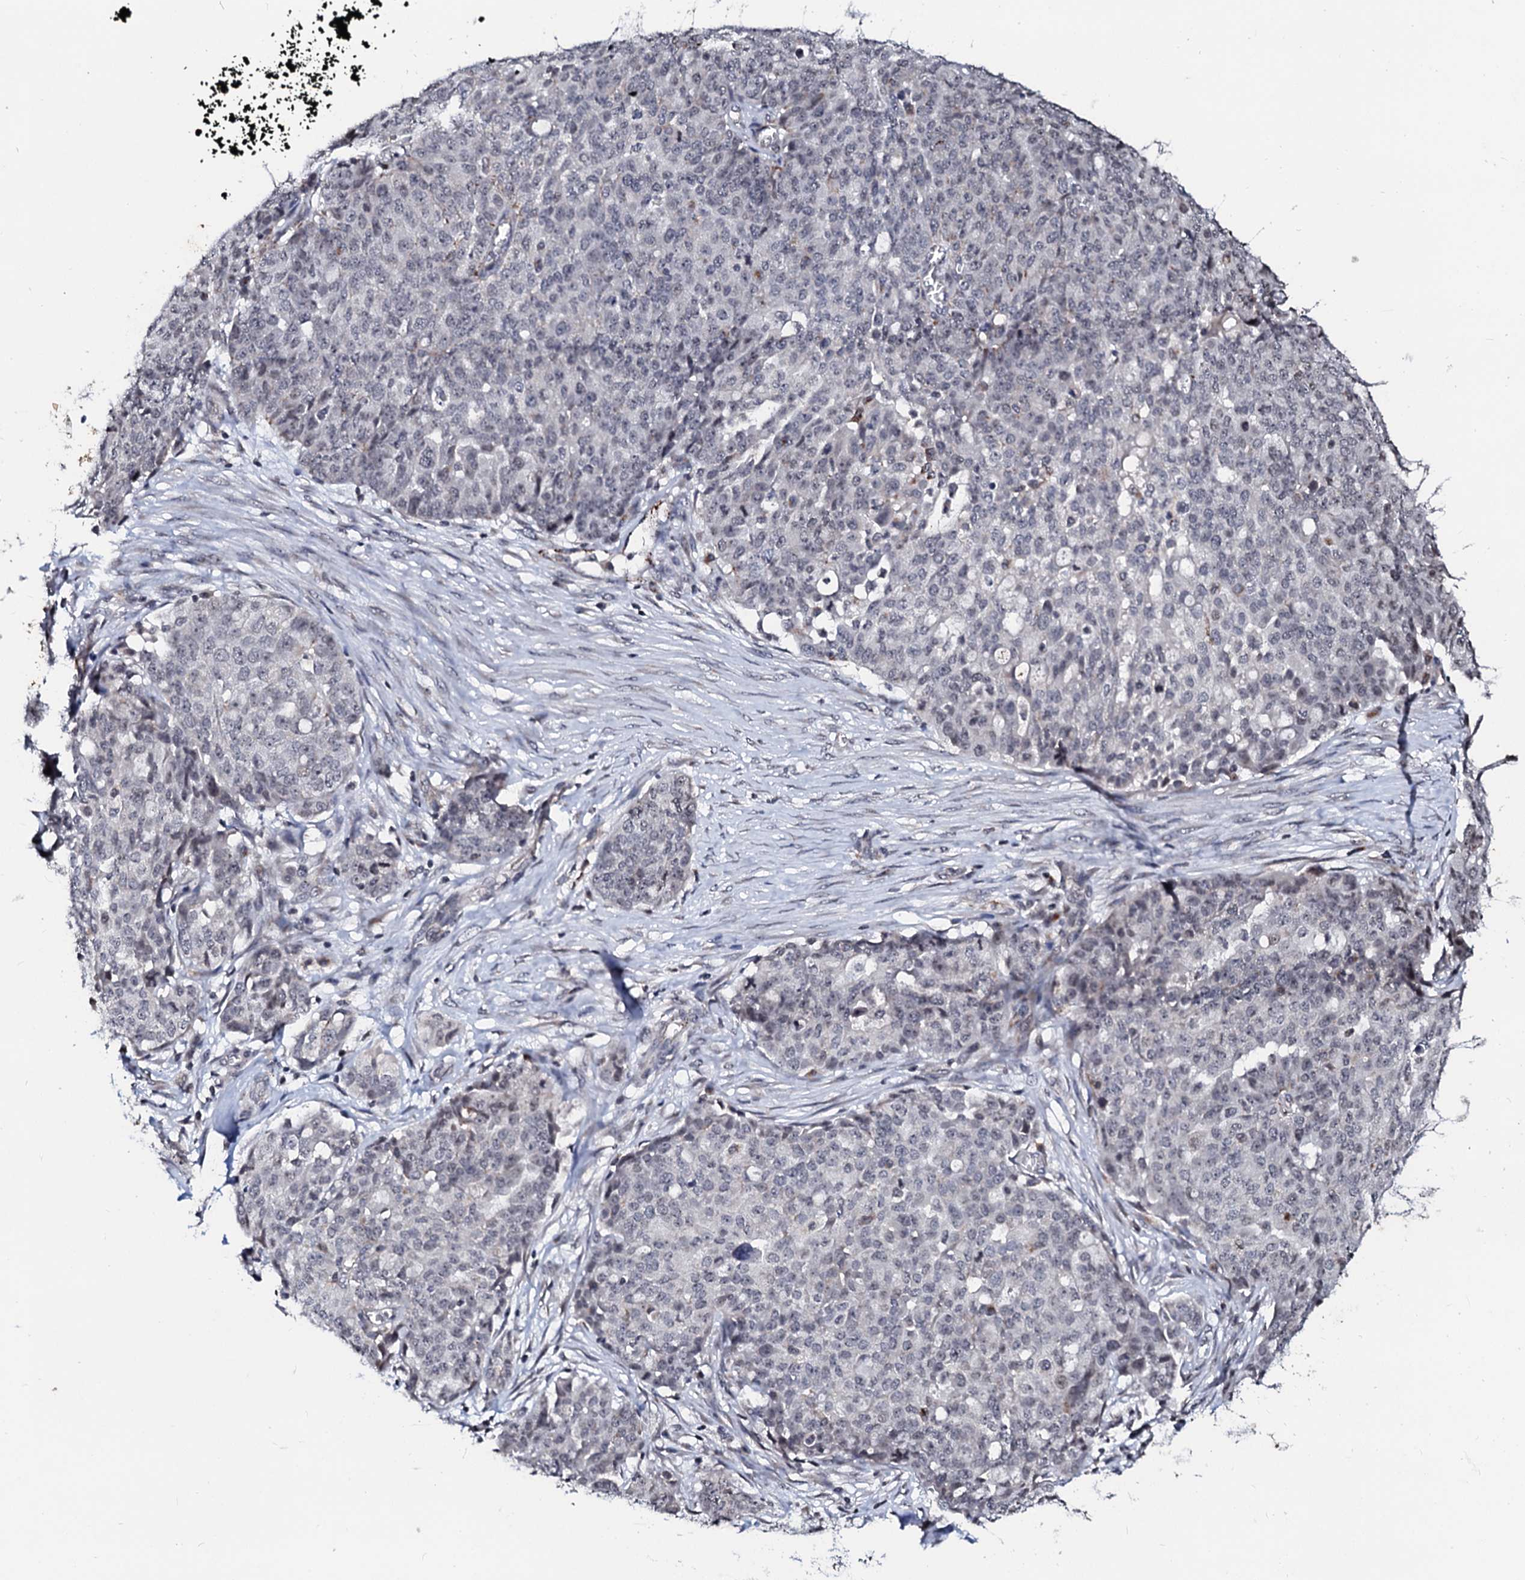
{"staining": {"intensity": "negative", "quantity": "none", "location": "none"}, "tissue": "ovarian cancer", "cell_type": "Tumor cells", "image_type": "cancer", "snomed": [{"axis": "morphology", "description": "Cystadenocarcinoma, serous, NOS"}, {"axis": "topography", "description": "Soft tissue"}, {"axis": "topography", "description": "Ovary"}], "caption": "Protein analysis of ovarian serous cystadenocarcinoma displays no significant positivity in tumor cells.", "gene": "LSM11", "patient": {"sex": "female", "age": 57}}